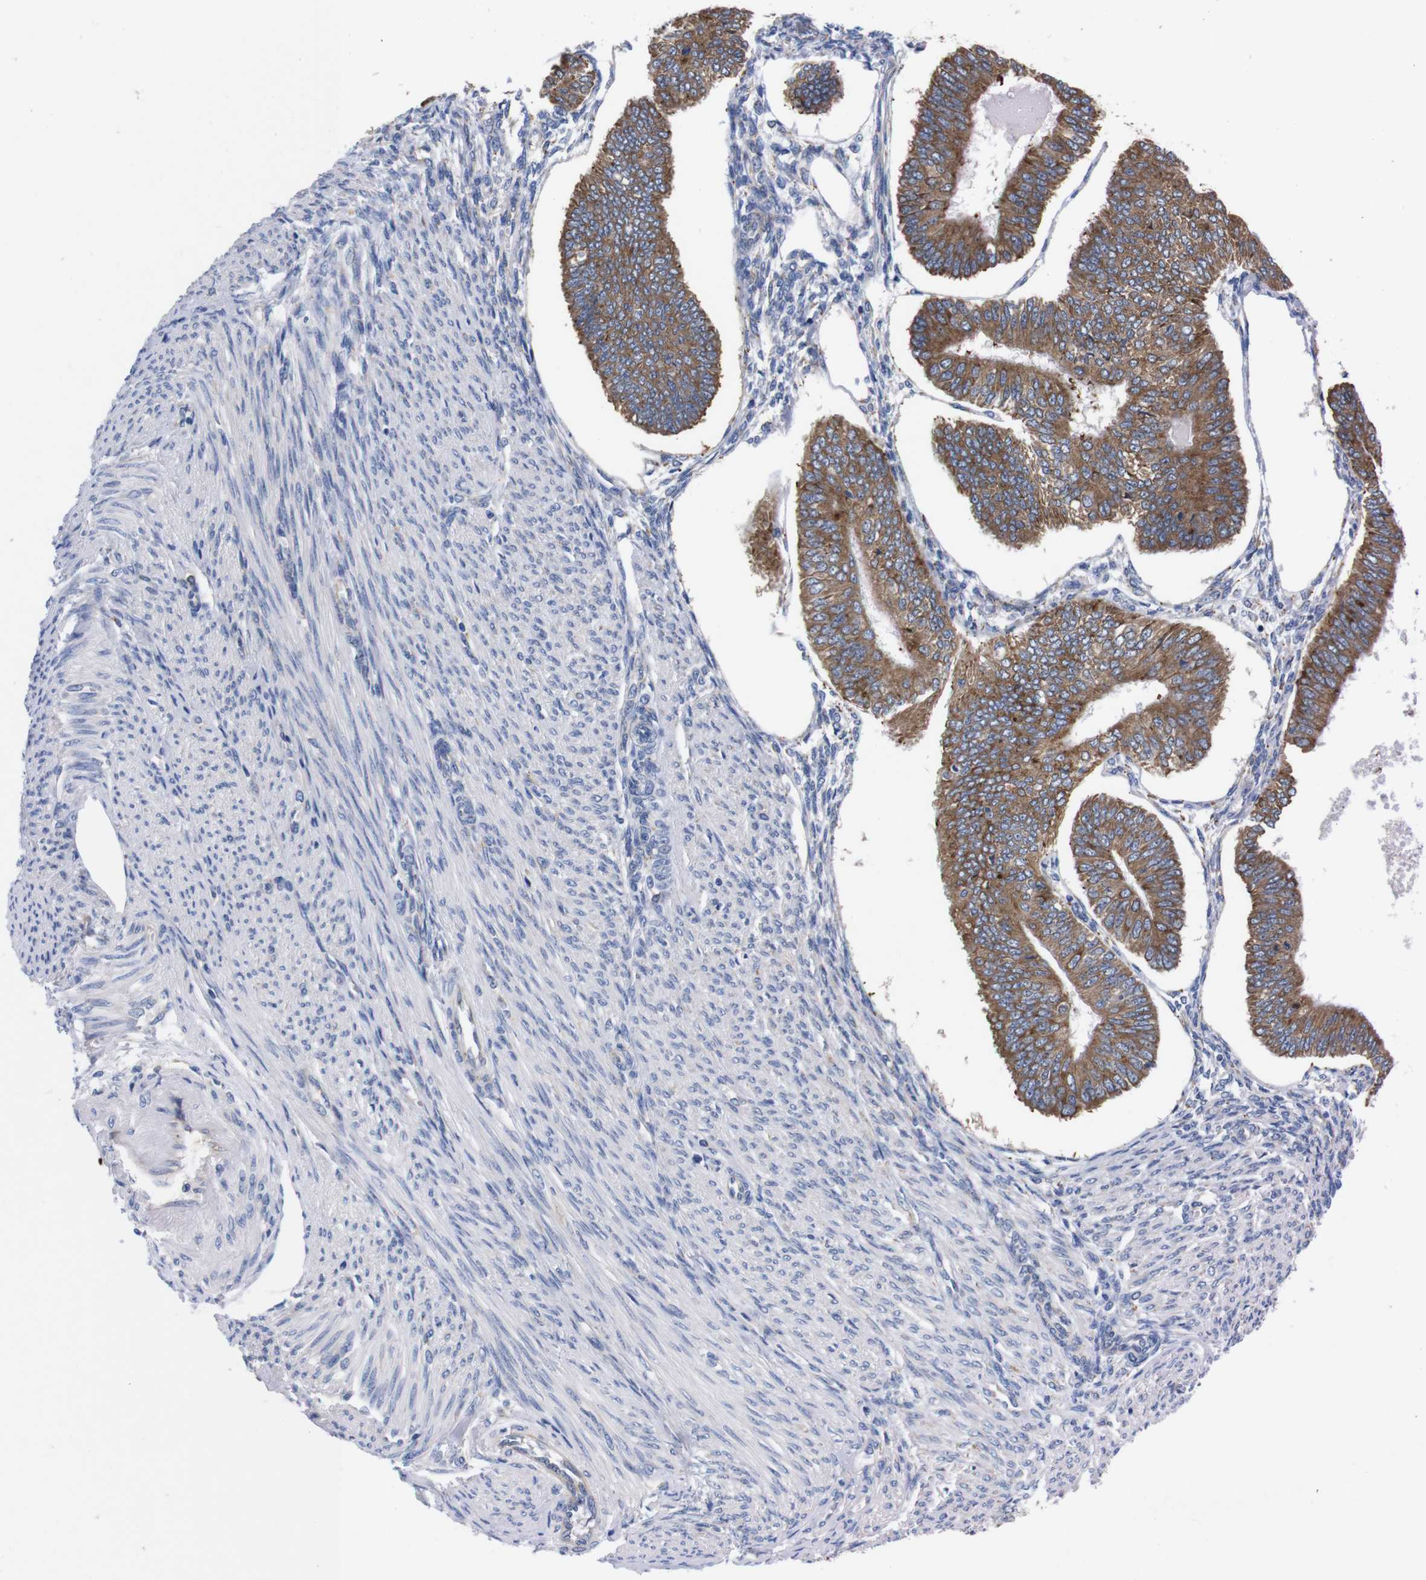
{"staining": {"intensity": "moderate", "quantity": ">75%", "location": "cytoplasmic/membranous"}, "tissue": "endometrial cancer", "cell_type": "Tumor cells", "image_type": "cancer", "snomed": [{"axis": "morphology", "description": "Adenocarcinoma, NOS"}, {"axis": "topography", "description": "Endometrium"}], "caption": "High-power microscopy captured an immunohistochemistry histopathology image of endometrial cancer, revealing moderate cytoplasmic/membranous staining in about >75% of tumor cells.", "gene": "NEBL", "patient": {"sex": "female", "age": 58}}